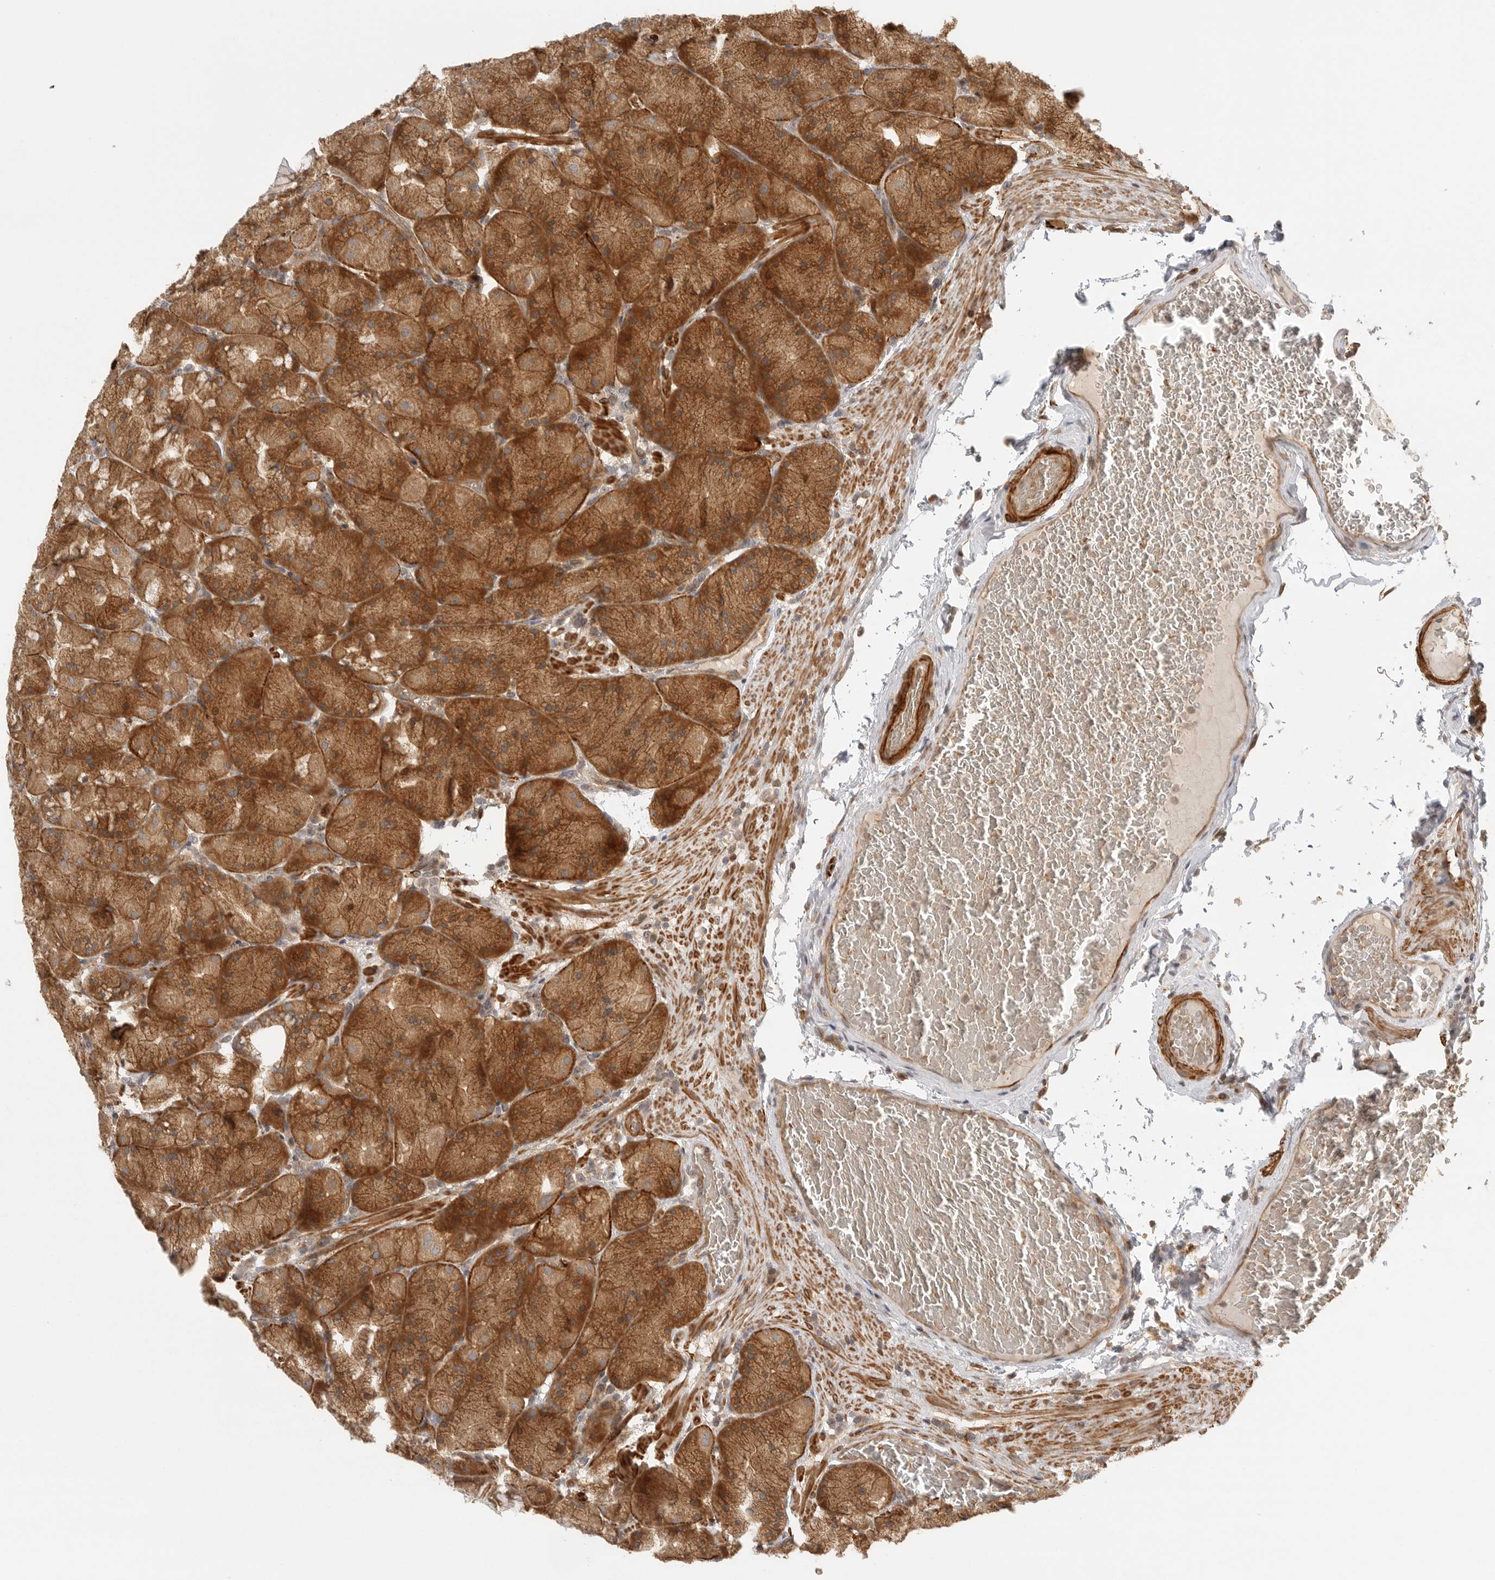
{"staining": {"intensity": "strong", "quantity": ">75%", "location": "cytoplasmic/membranous,nuclear"}, "tissue": "stomach", "cell_type": "Glandular cells", "image_type": "normal", "snomed": [{"axis": "morphology", "description": "Normal tissue, NOS"}, {"axis": "topography", "description": "Stomach, upper"}, {"axis": "topography", "description": "Stomach"}], "caption": "Protein expression analysis of normal human stomach reveals strong cytoplasmic/membranous,nuclear staining in approximately >75% of glandular cells. The staining was performed using DAB, with brown indicating positive protein expression. Nuclei are stained blue with hematoxylin.", "gene": "CCPG1", "patient": {"sex": "male", "age": 48}}